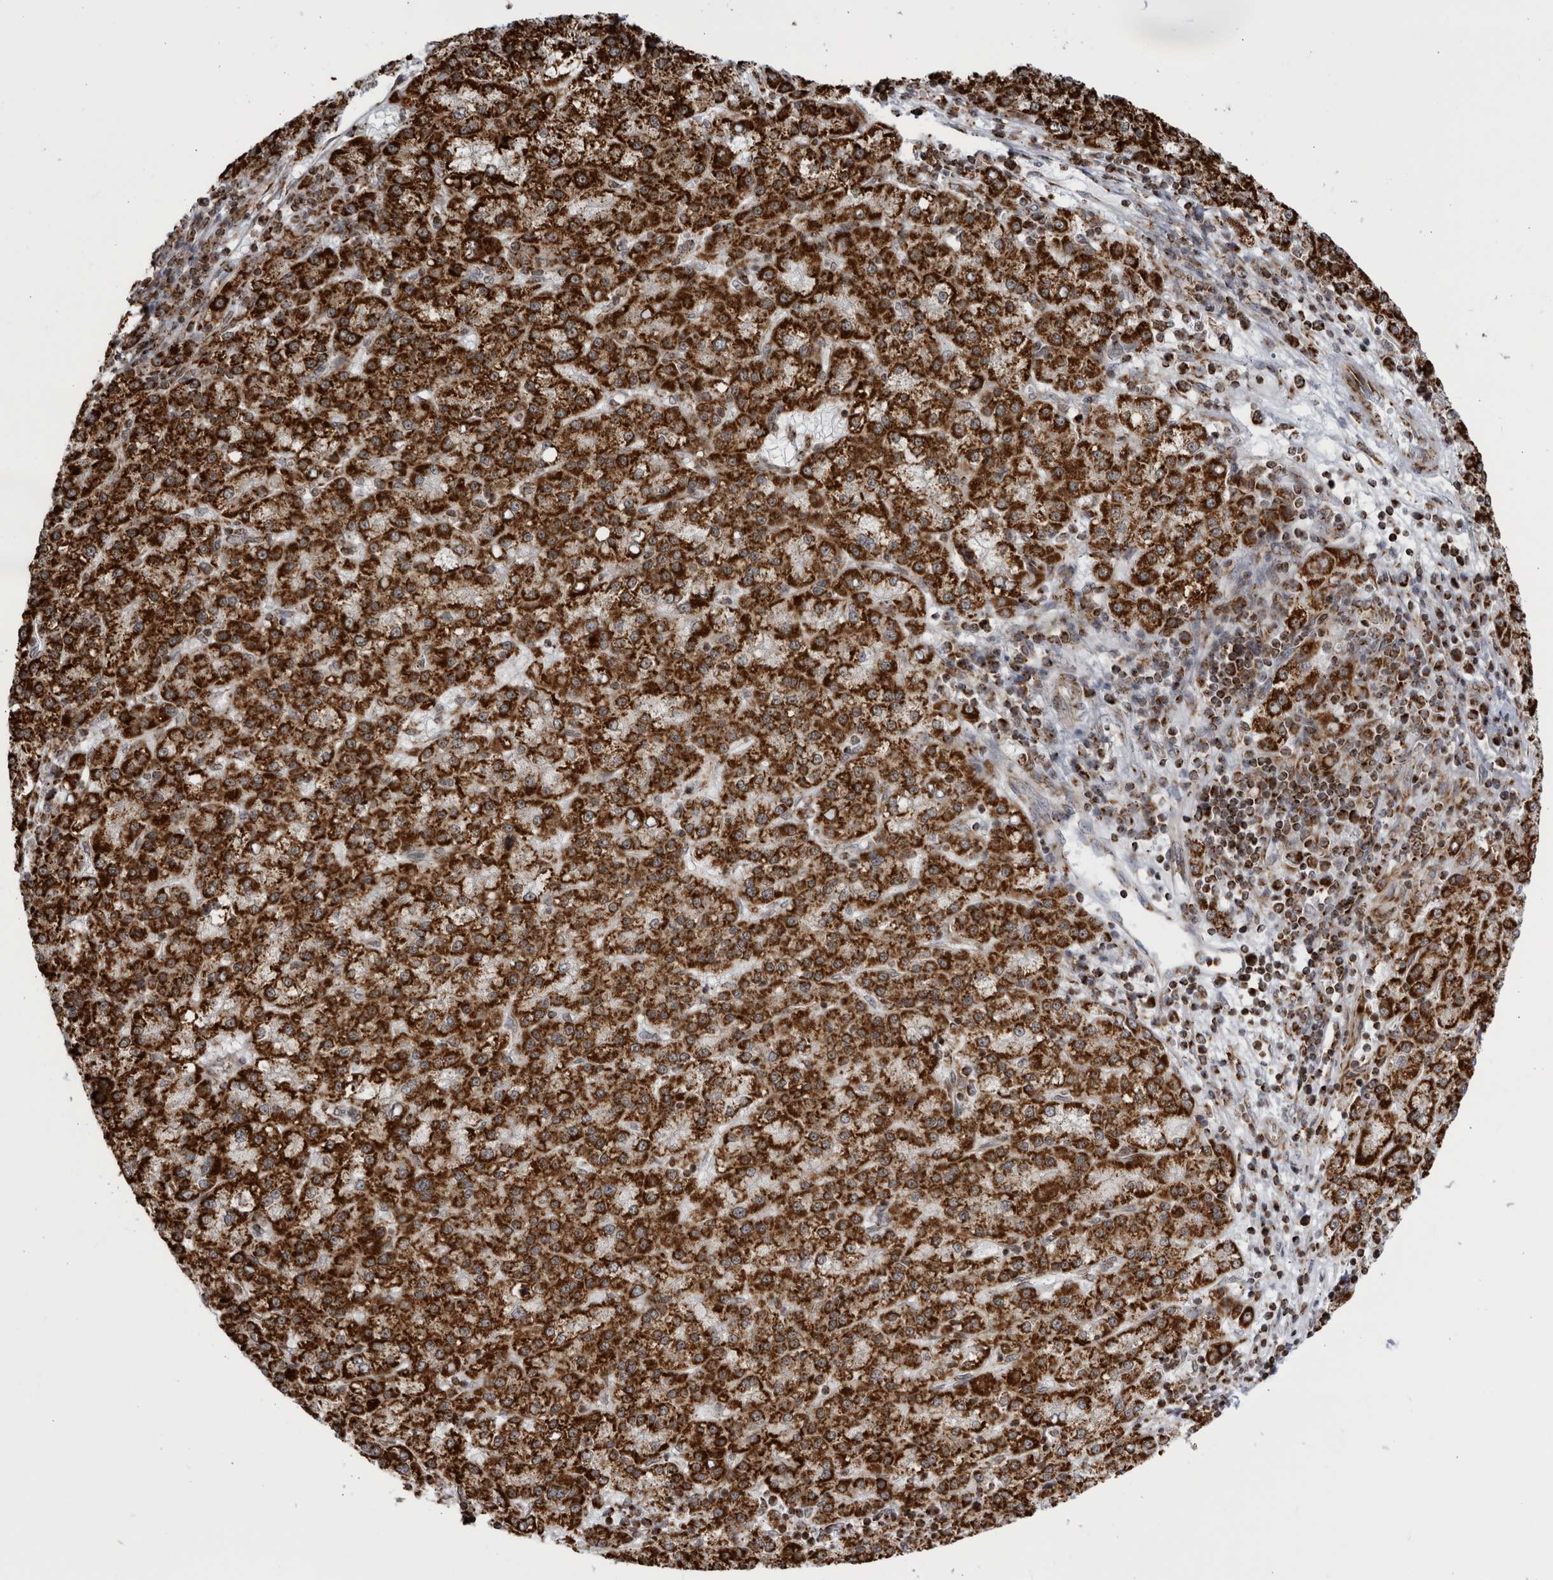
{"staining": {"intensity": "strong", "quantity": ">75%", "location": "cytoplasmic/membranous"}, "tissue": "liver cancer", "cell_type": "Tumor cells", "image_type": "cancer", "snomed": [{"axis": "morphology", "description": "Carcinoma, Hepatocellular, NOS"}, {"axis": "topography", "description": "Liver"}], "caption": "Approximately >75% of tumor cells in liver cancer (hepatocellular carcinoma) demonstrate strong cytoplasmic/membranous protein staining as visualized by brown immunohistochemical staining.", "gene": "RBM34", "patient": {"sex": "female", "age": 58}}